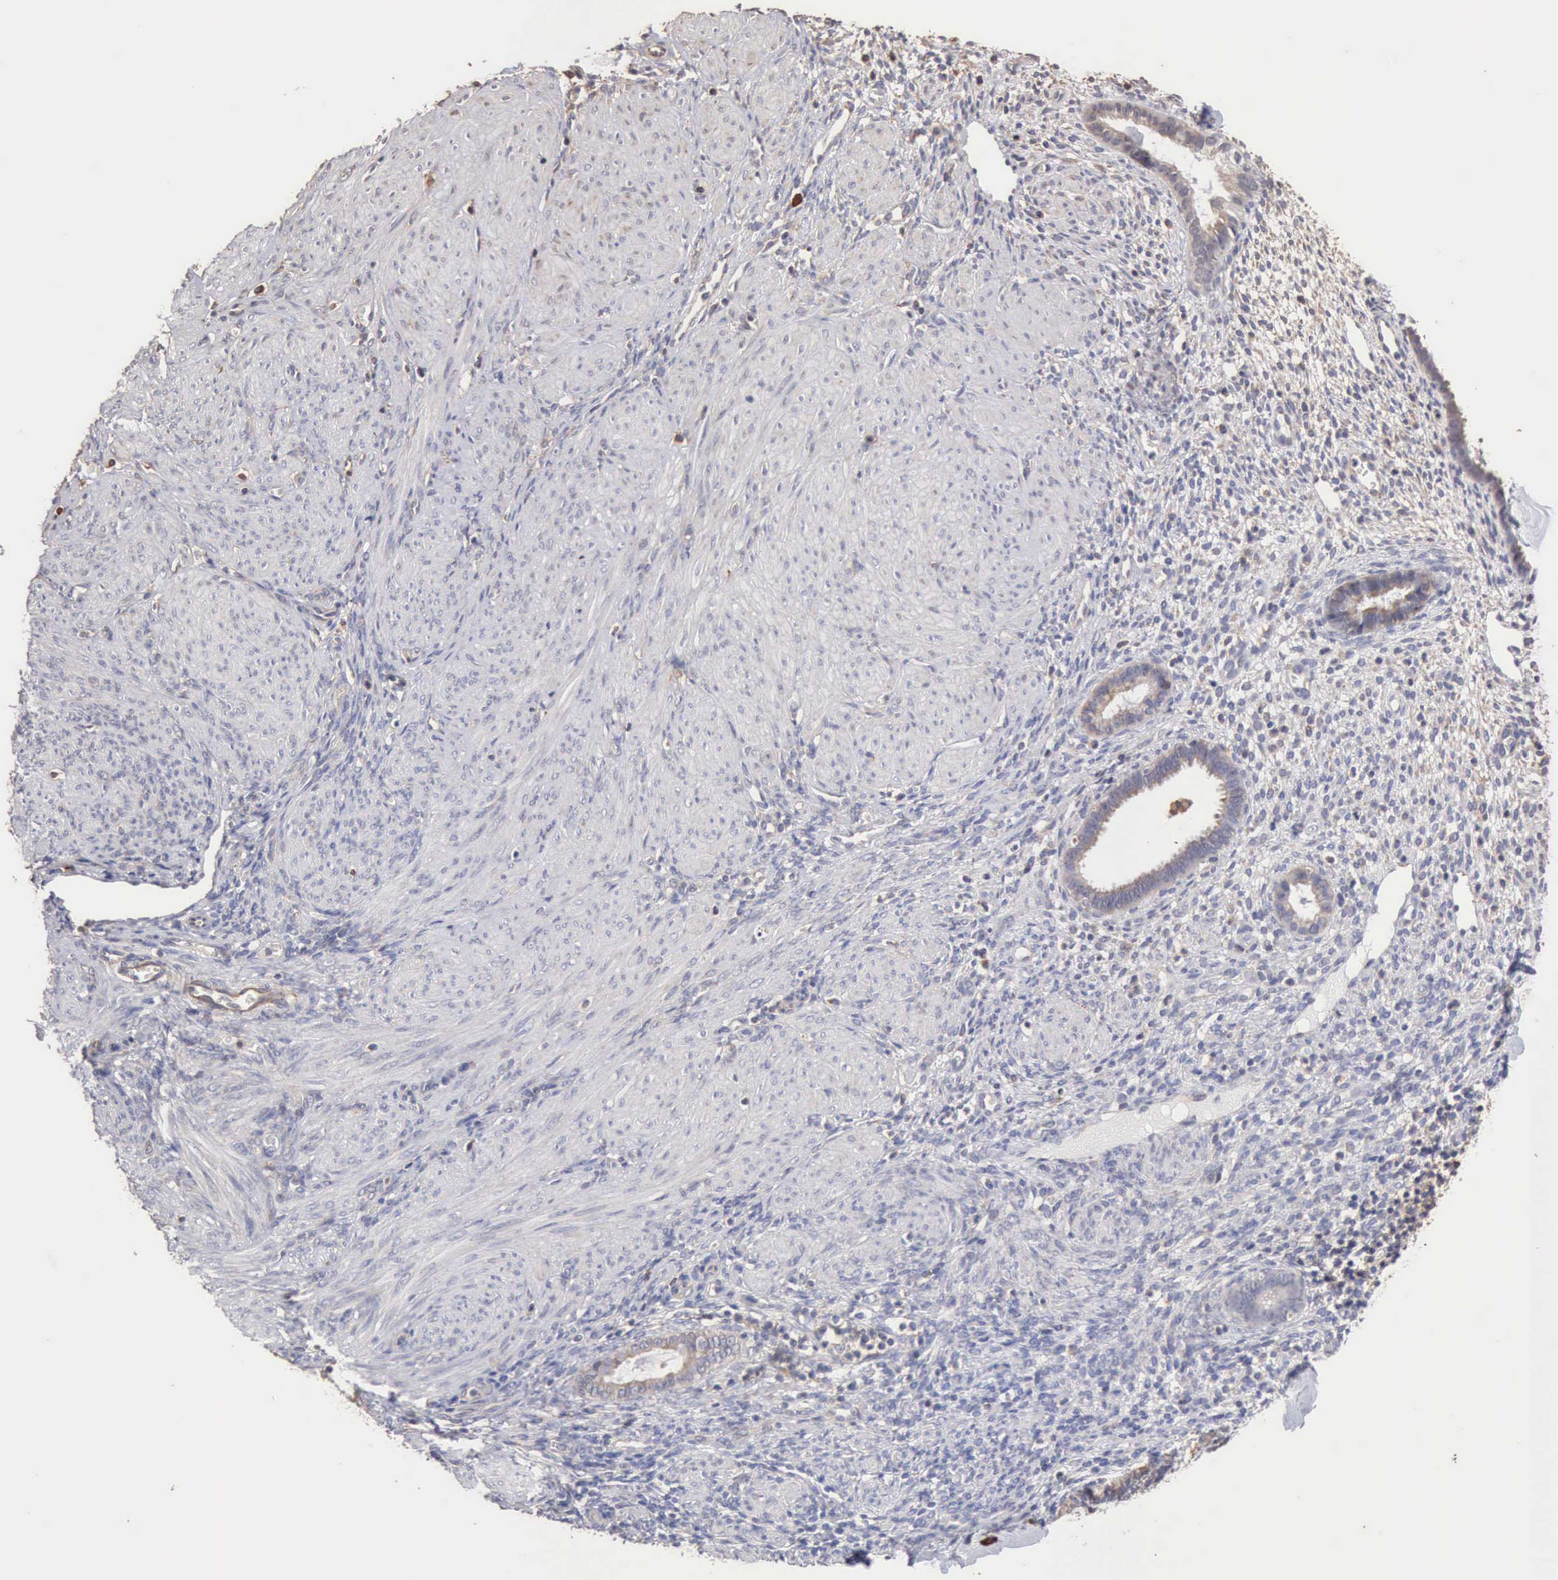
{"staining": {"intensity": "weak", "quantity": "<25%", "location": "cytoplasmic/membranous"}, "tissue": "endometrium", "cell_type": "Cells in endometrial stroma", "image_type": "normal", "snomed": [{"axis": "morphology", "description": "Normal tissue, NOS"}, {"axis": "topography", "description": "Endometrium"}], "caption": "This is an immunohistochemistry micrograph of benign human endometrium. There is no positivity in cells in endometrial stroma.", "gene": "GPR101", "patient": {"sex": "female", "age": 72}}